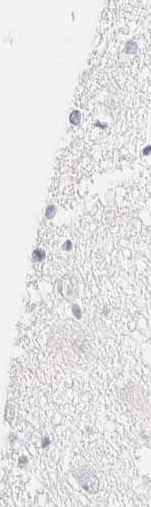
{"staining": {"intensity": "negative", "quantity": "none", "location": "none"}, "tissue": "hippocampus", "cell_type": "Glial cells", "image_type": "normal", "snomed": [{"axis": "morphology", "description": "Normal tissue, NOS"}, {"axis": "topography", "description": "Hippocampus"}], "caption": "Immunohistochemistry of benign human hippocampus reveals no expression in glial cells. Nuclei are stained in blue.", "gene": "DPYS", "patient": {"sex": "female", "age": 19}}